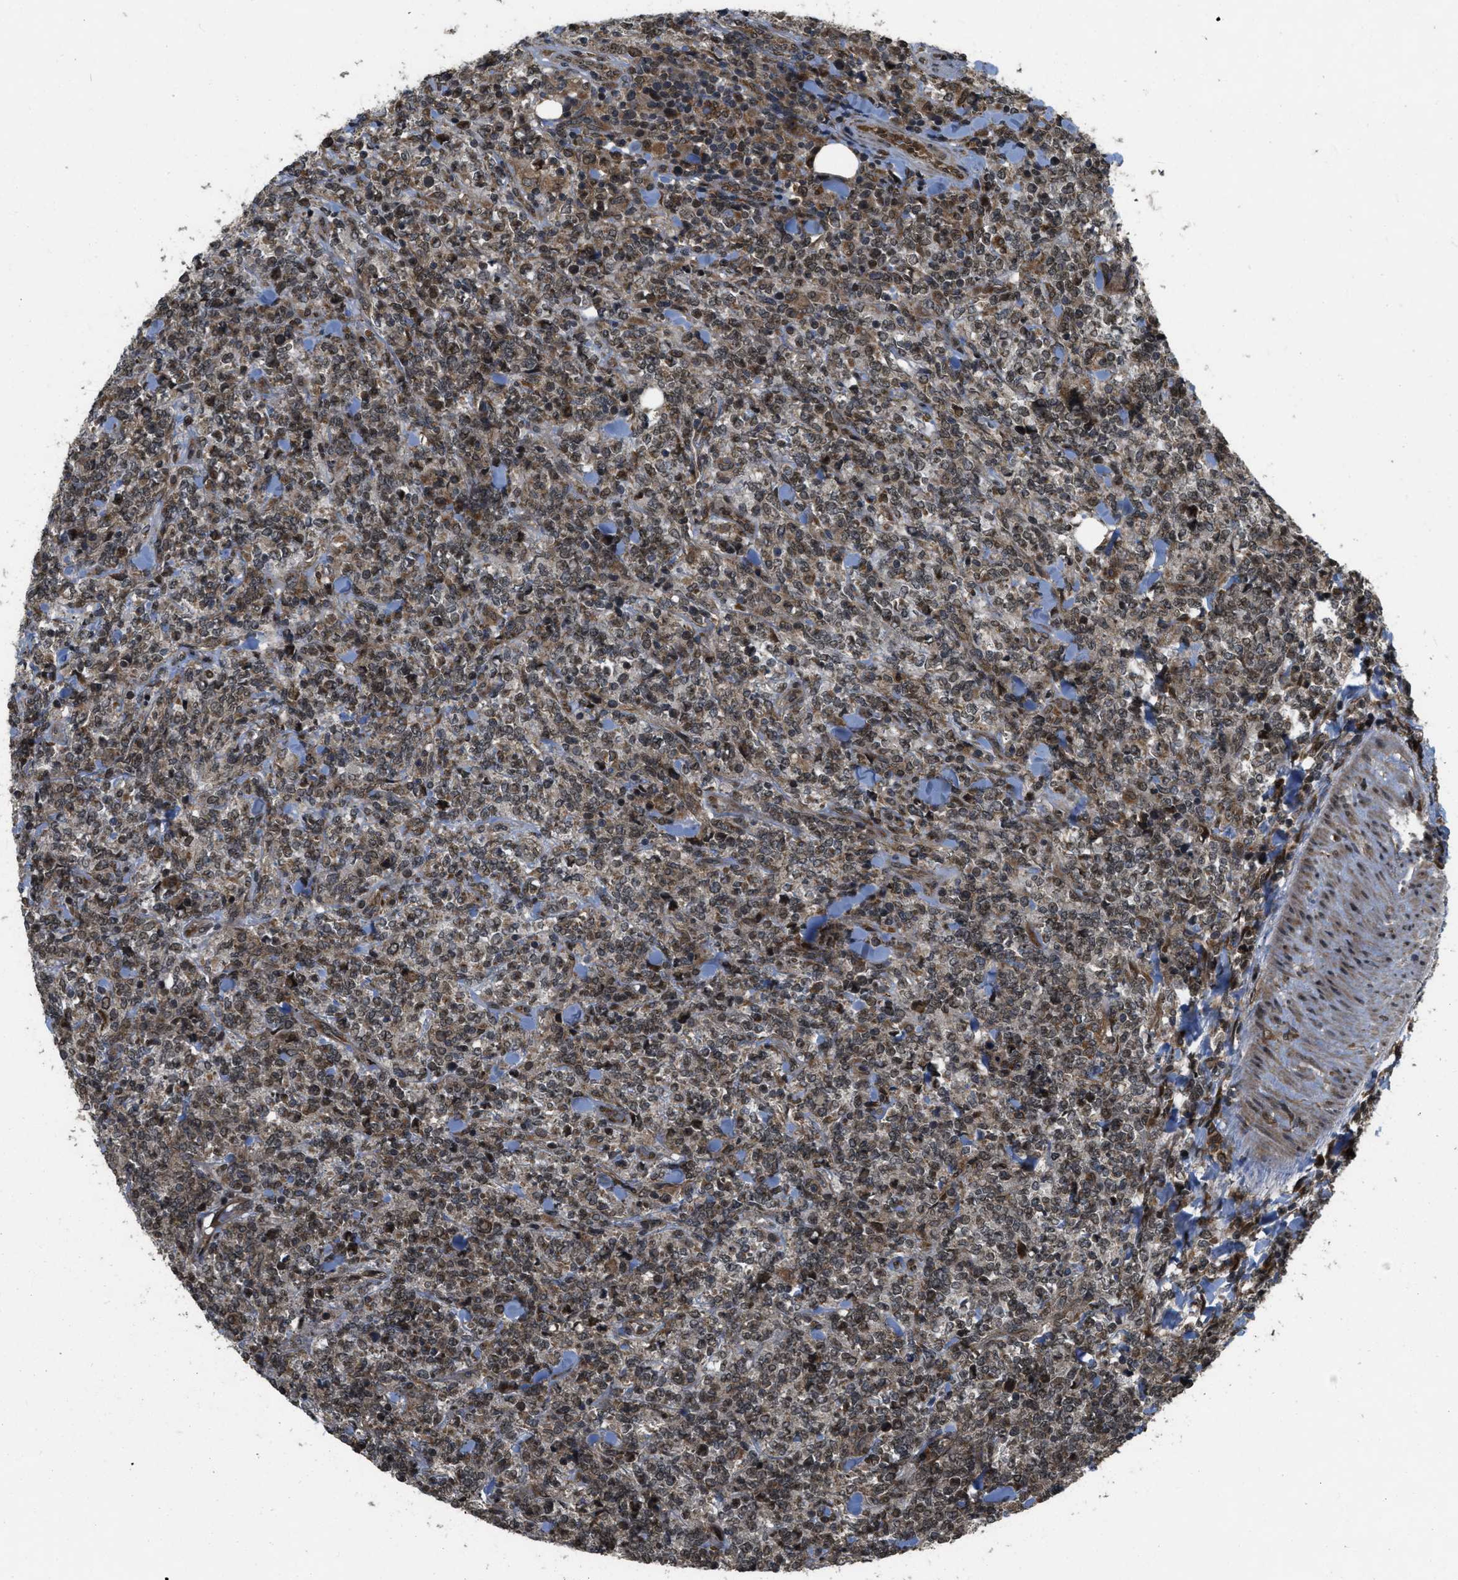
{"staining": {"intensity": "strong", "quantity": ">75%", "location": "cytoplasmic/membranous,nuclear"}, "tissue": "lymphoma", "cell_type": "Tumor cells", "image_type": "cancer", "snomed": [{"axis": "morphology", "description": "Malignant lymphoma, non-Hodgkin's type, High grade"}, {"axis": "topography", "description": "Soft tissue"}], "caption": "The micrograph shows a brown stain indicating the presence of a protein in the cytoplasmic/membranous and nuclear of tumor cells in high-grade malignant lymphoma, non-Hodgkin's type.", "gene": "SPTLC1", "patient": {"sex": "male", "age": 18}}